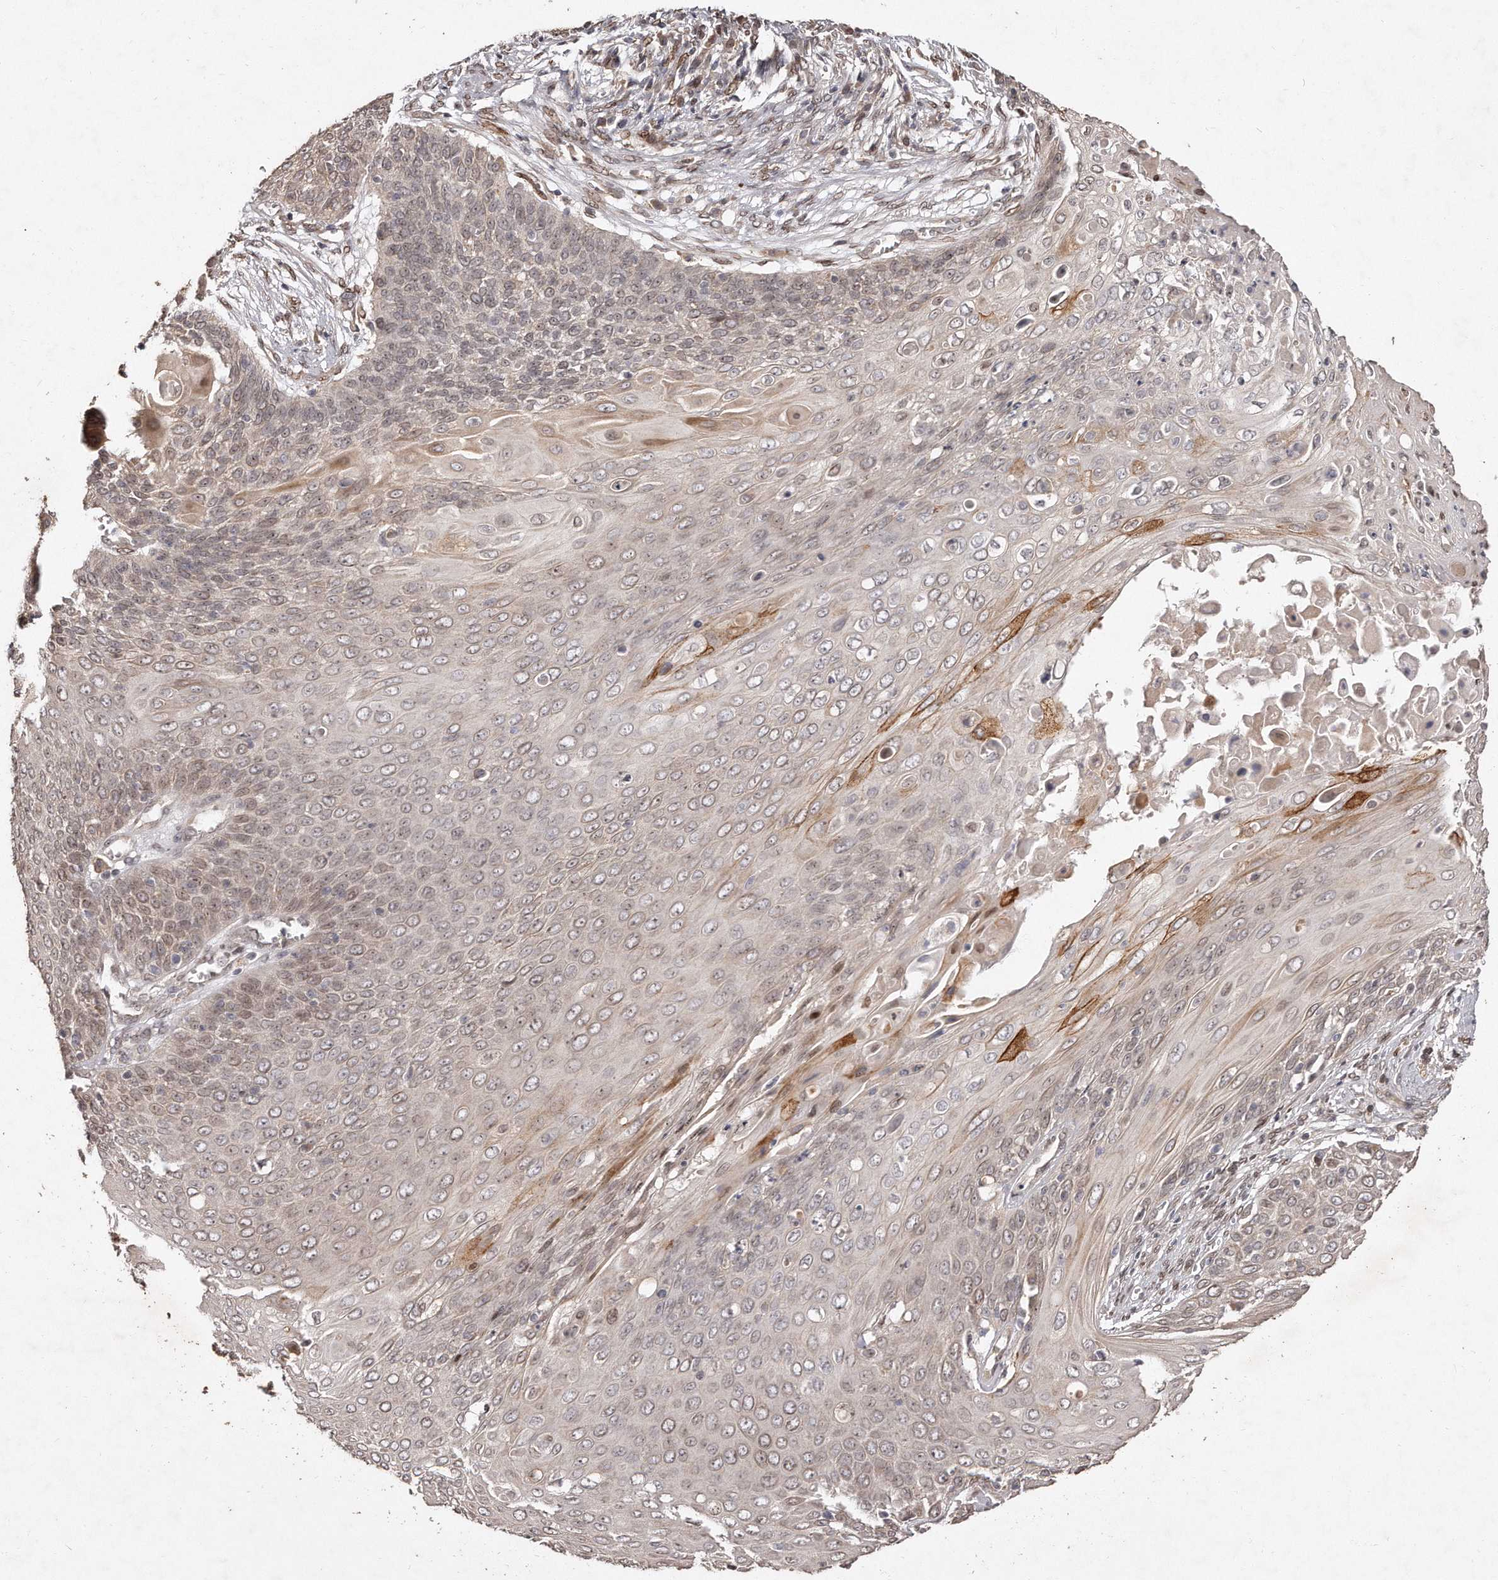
{"staining": {"intensity": "weak", "quantity": "25%-75%", "location": "cytoplasmic/membranous,nuclear"}, "tissue": "cervical cancer", "cell_type": "Tumor cells", "image_type": "cancer", "snomed": [{"axis": "morphology", "description": "Squamous cell carcinoma, NOS"}, {"axis": "topography", "description": "Cervix"}], "caption": "Tumor cells display low levels of weak cytoplasmic/membranous and nuclear positivity in about 25%-75% of cells in cervical squamous cell carcinoma. (DAB = brown stain, brightfield microscopy at high magnification).", "gene": "HASPIN", "patient": {"sex": "female", "age": 39}}